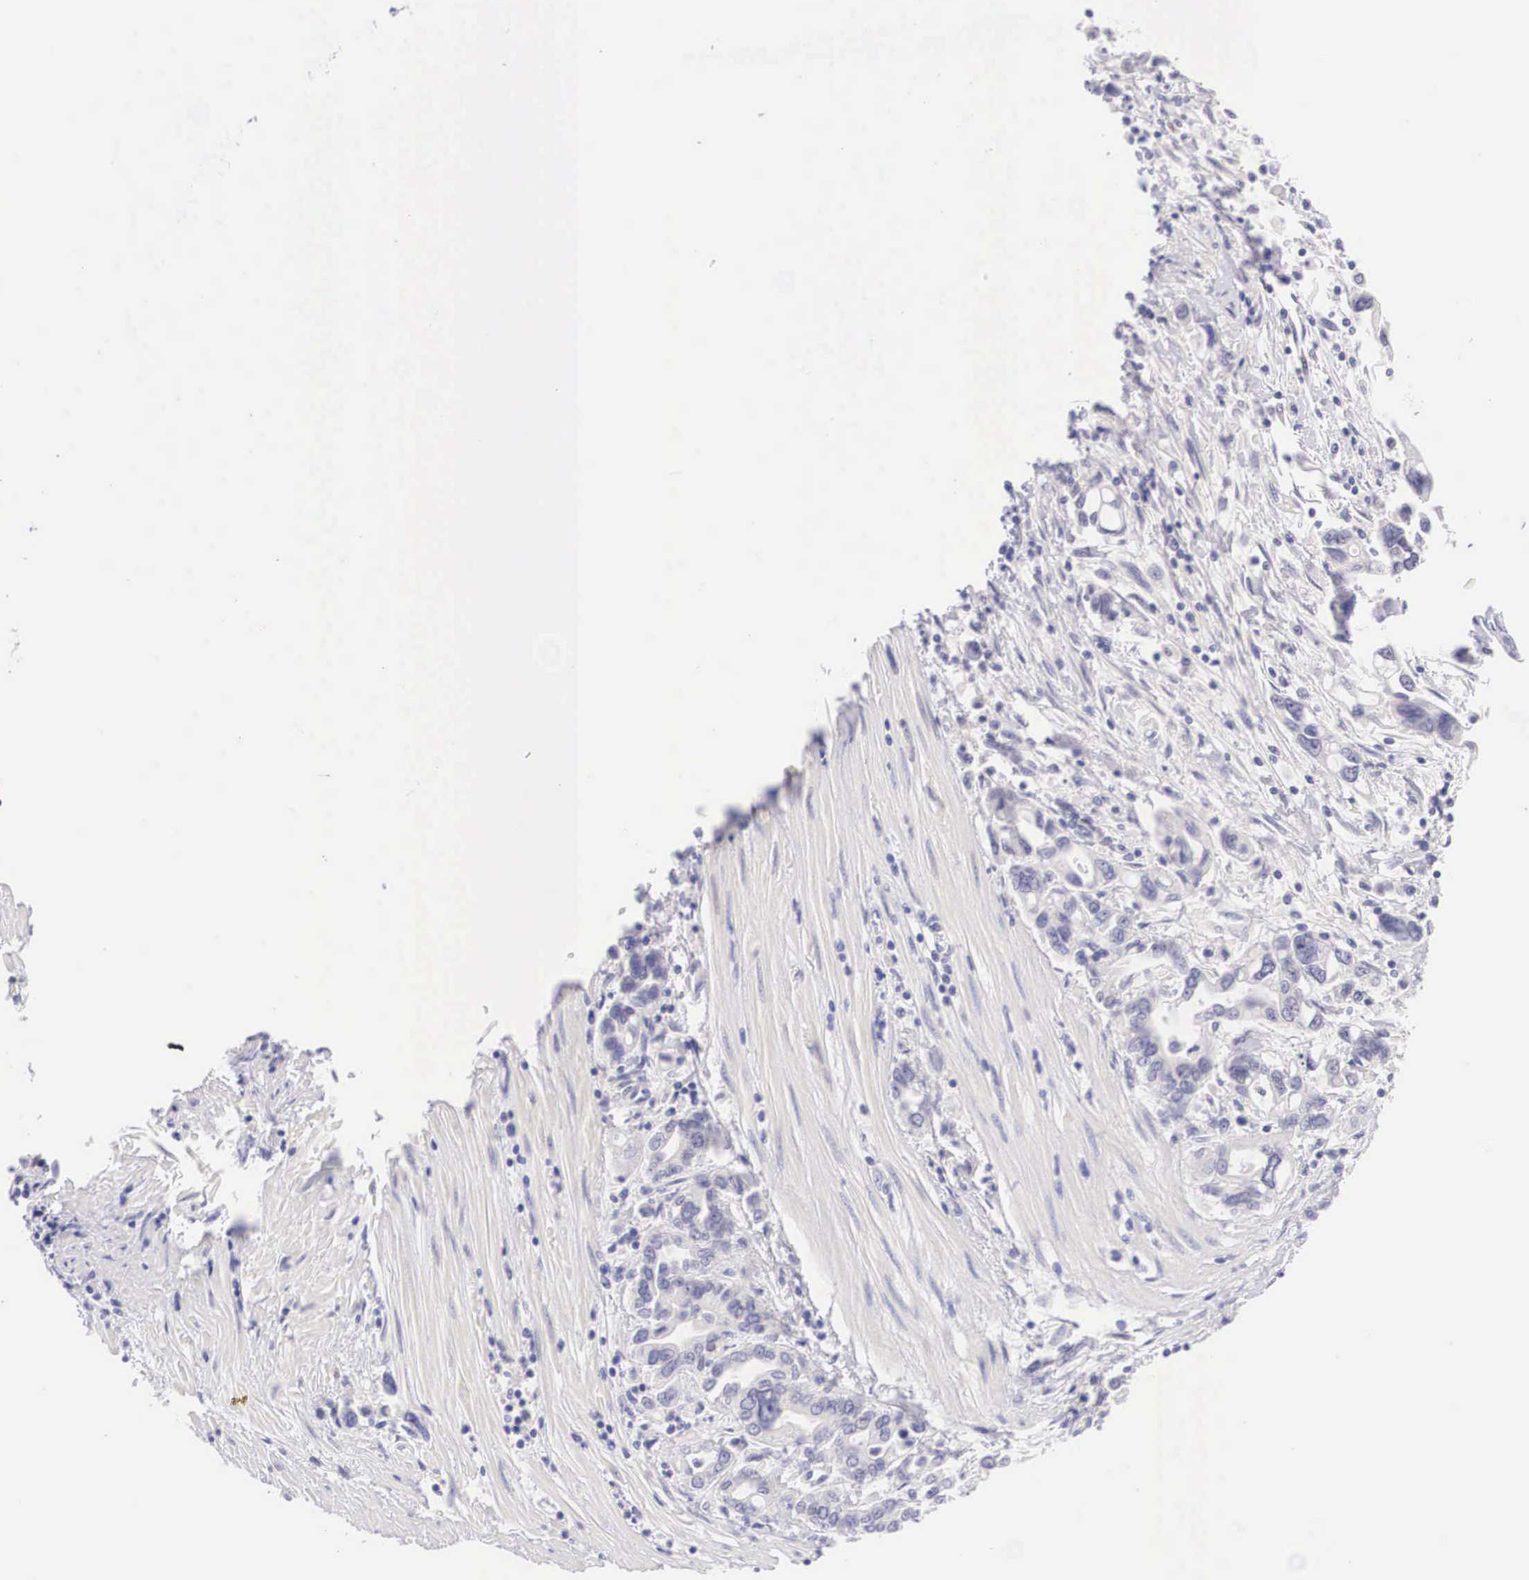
{"staining": {"intensity": "negative", "quantity": "none", "location": "none"}, "tissue": "pancreatic cancer", "cell_type": "Tumor cells", "image_type": "cancer", "snomed": [{"axis": "morphology", "description": "Adenocarcinoma, NOS"}, {"axis": "topography", "description": "Pancreas"}], "caption": "Tumor cells are negative for protein expression in human pancreatic cancer (adenocarcinoma).", "gene": "BCL6", "patient": {"sex": "female", "age": 57}}